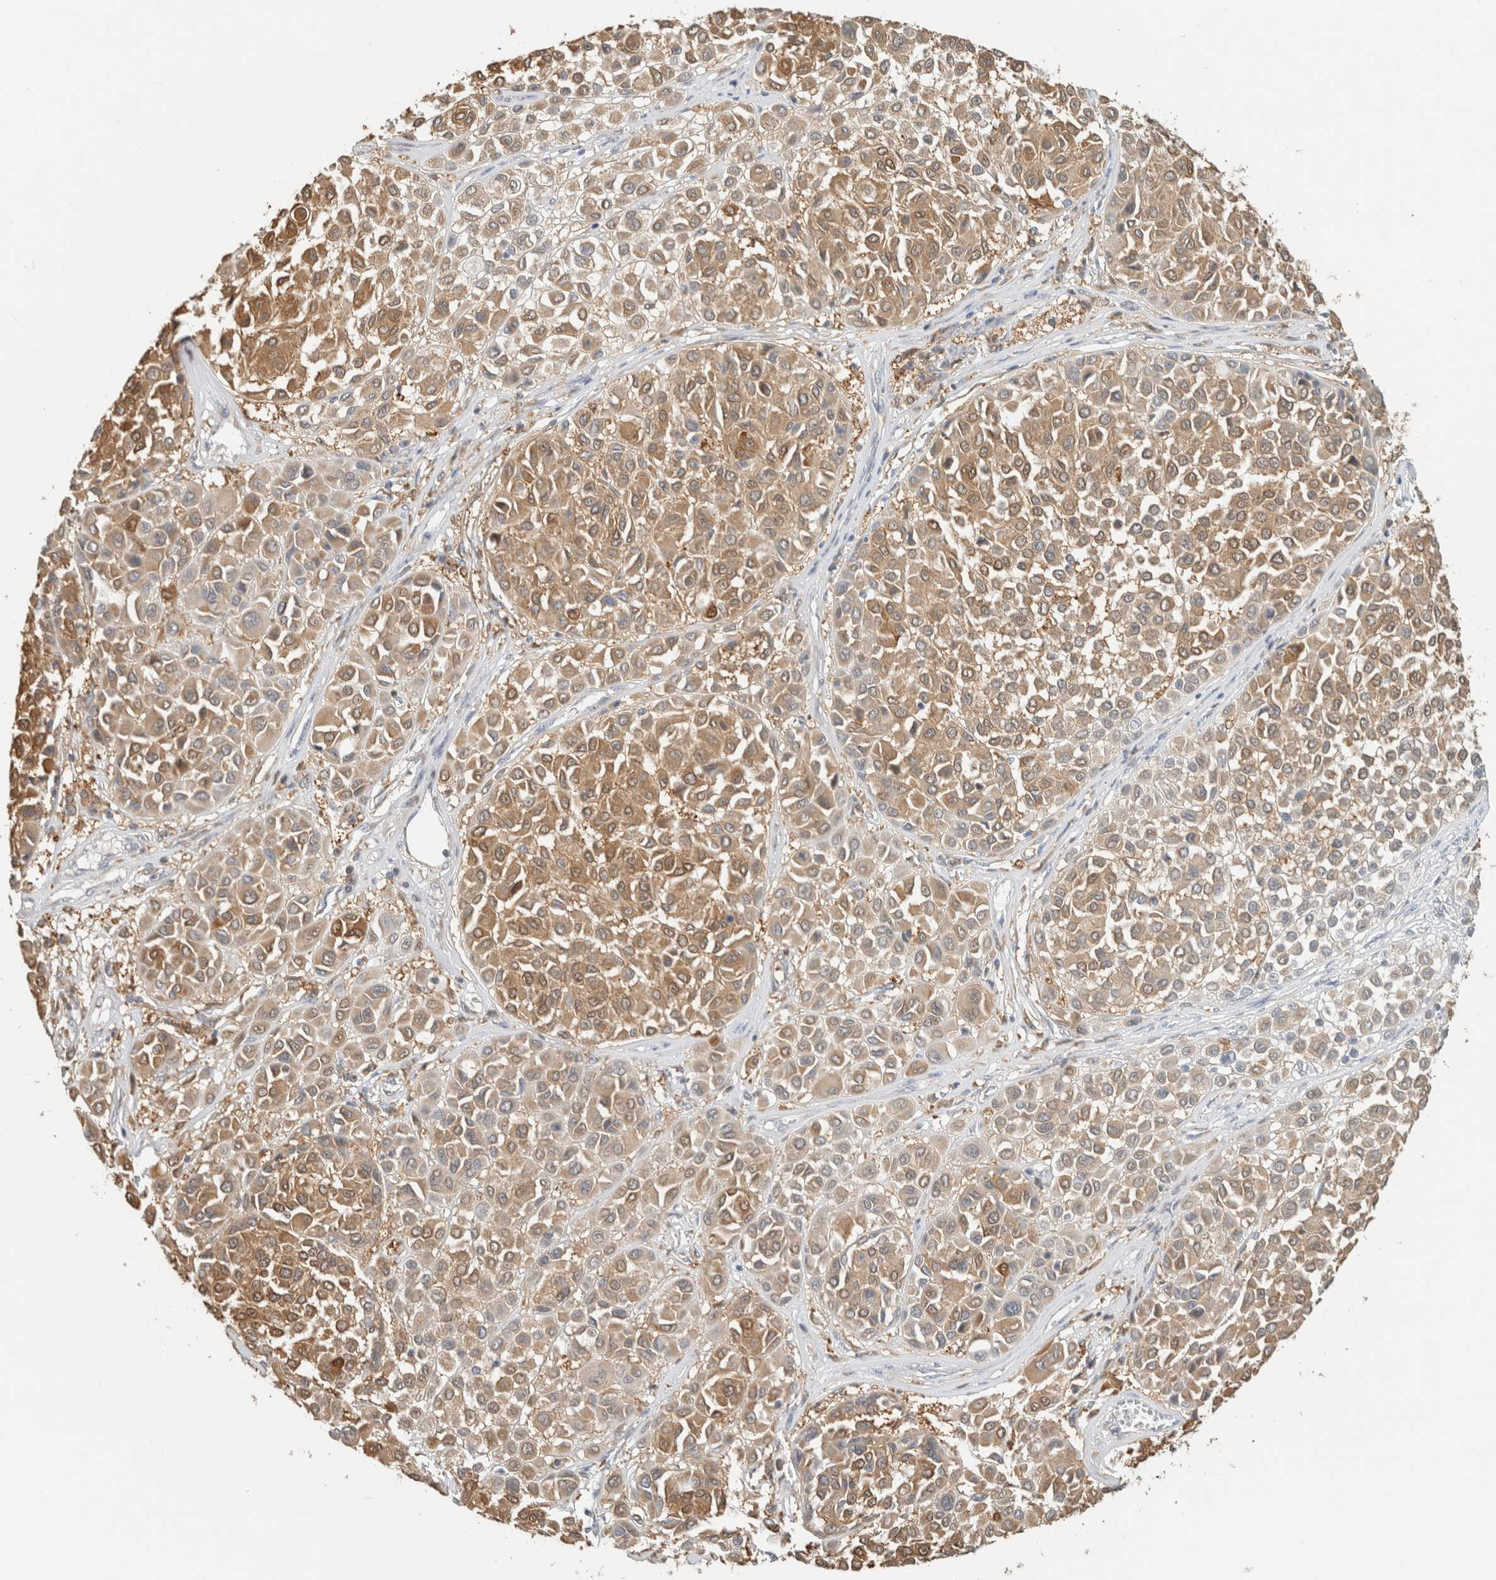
{"staining": {"intensity": "weak", "quantity": ">75%", "location": "cytoplasmic/membranous"}, "tissue": "melanoma", "cell_type": "Tumor cells", "image_type": "cancer", "snomed": [{"axis": "morphology", "description": "Malignant melanoma, Metastatic site"}, {"axis": "topography", "description": "Soft tissue"}], "caption": "Tumor cells display low levels of weak cytoplasmic/membranous positivity in about >75% of cells in malignant melanoma (metastatic site). The staining was performed using DAB (3,3'-diaminobenzidine), with brown indicating positive protein expression. Nuclei are stained blue with hematoxylin.", "gene": "CAPG", "patient": {"sex": "male", "age": 41}}